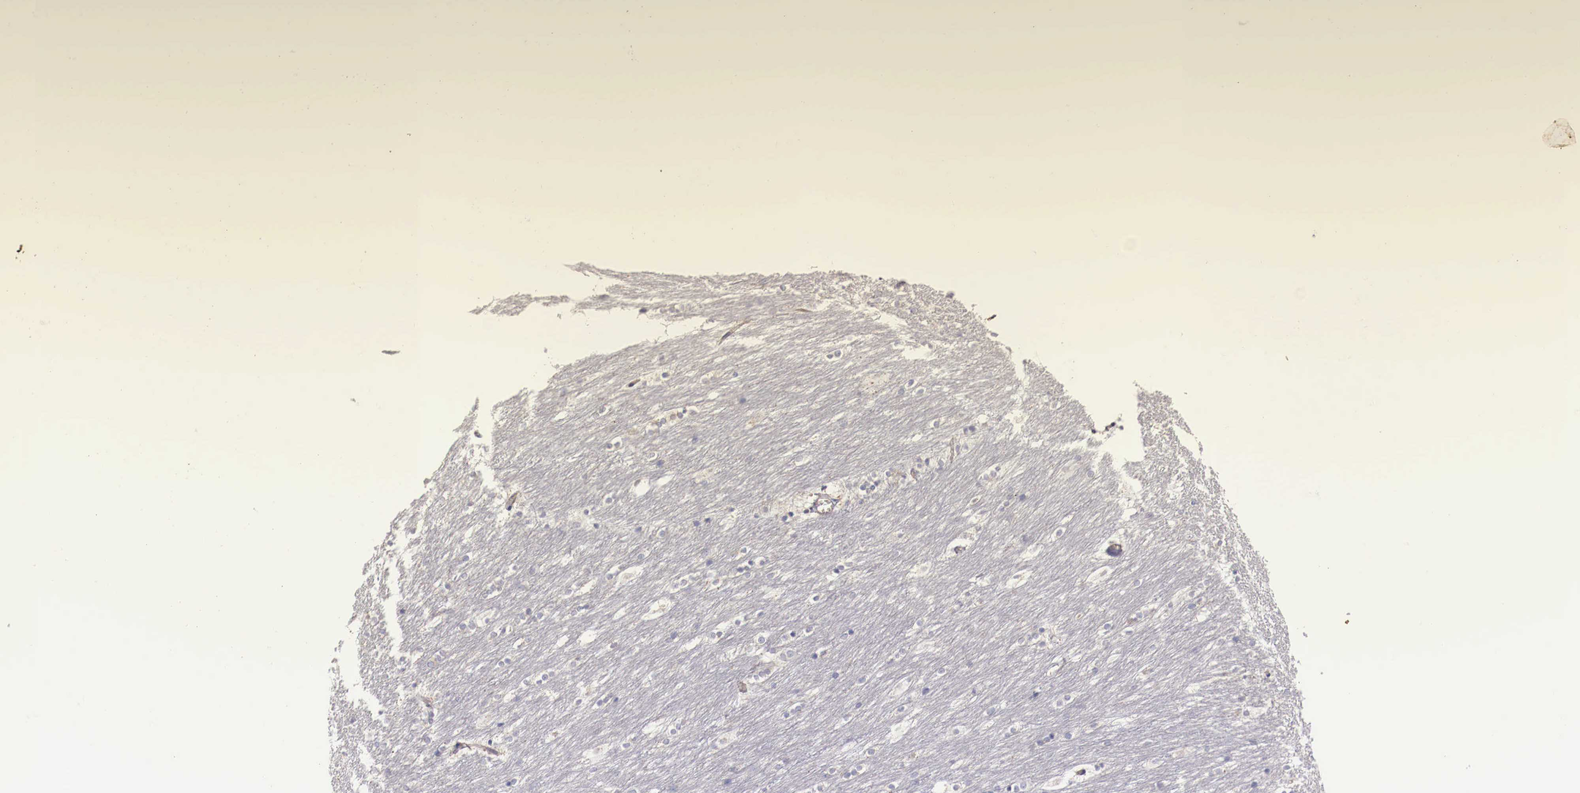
{"staining": {"intensity": "negative", "quantity": "none", "location": "none"}, "tissue": "caudate", "cell_type": "Glial cells", "image_type": "normal", "snomed": [{"axis": "morphology", "description": "Normal tissue, NOS"}, {"axis": "topography", "description": "Lateral ventricle wall"}], "caption": "Immunohistochemistry (IHC) histopathology image of normal caudate: caudate stained with DAB (3,3'-diaminobenzidine) reveals no significant protein positivity in glial cells. The staining is performed using DAB (3,3'-diaminobenzidine) brown chromogen with nuclei counter-stained in using hematoxylin.", "gene": "PITPNA", "patient": {"sex": "female", "age": 19}}